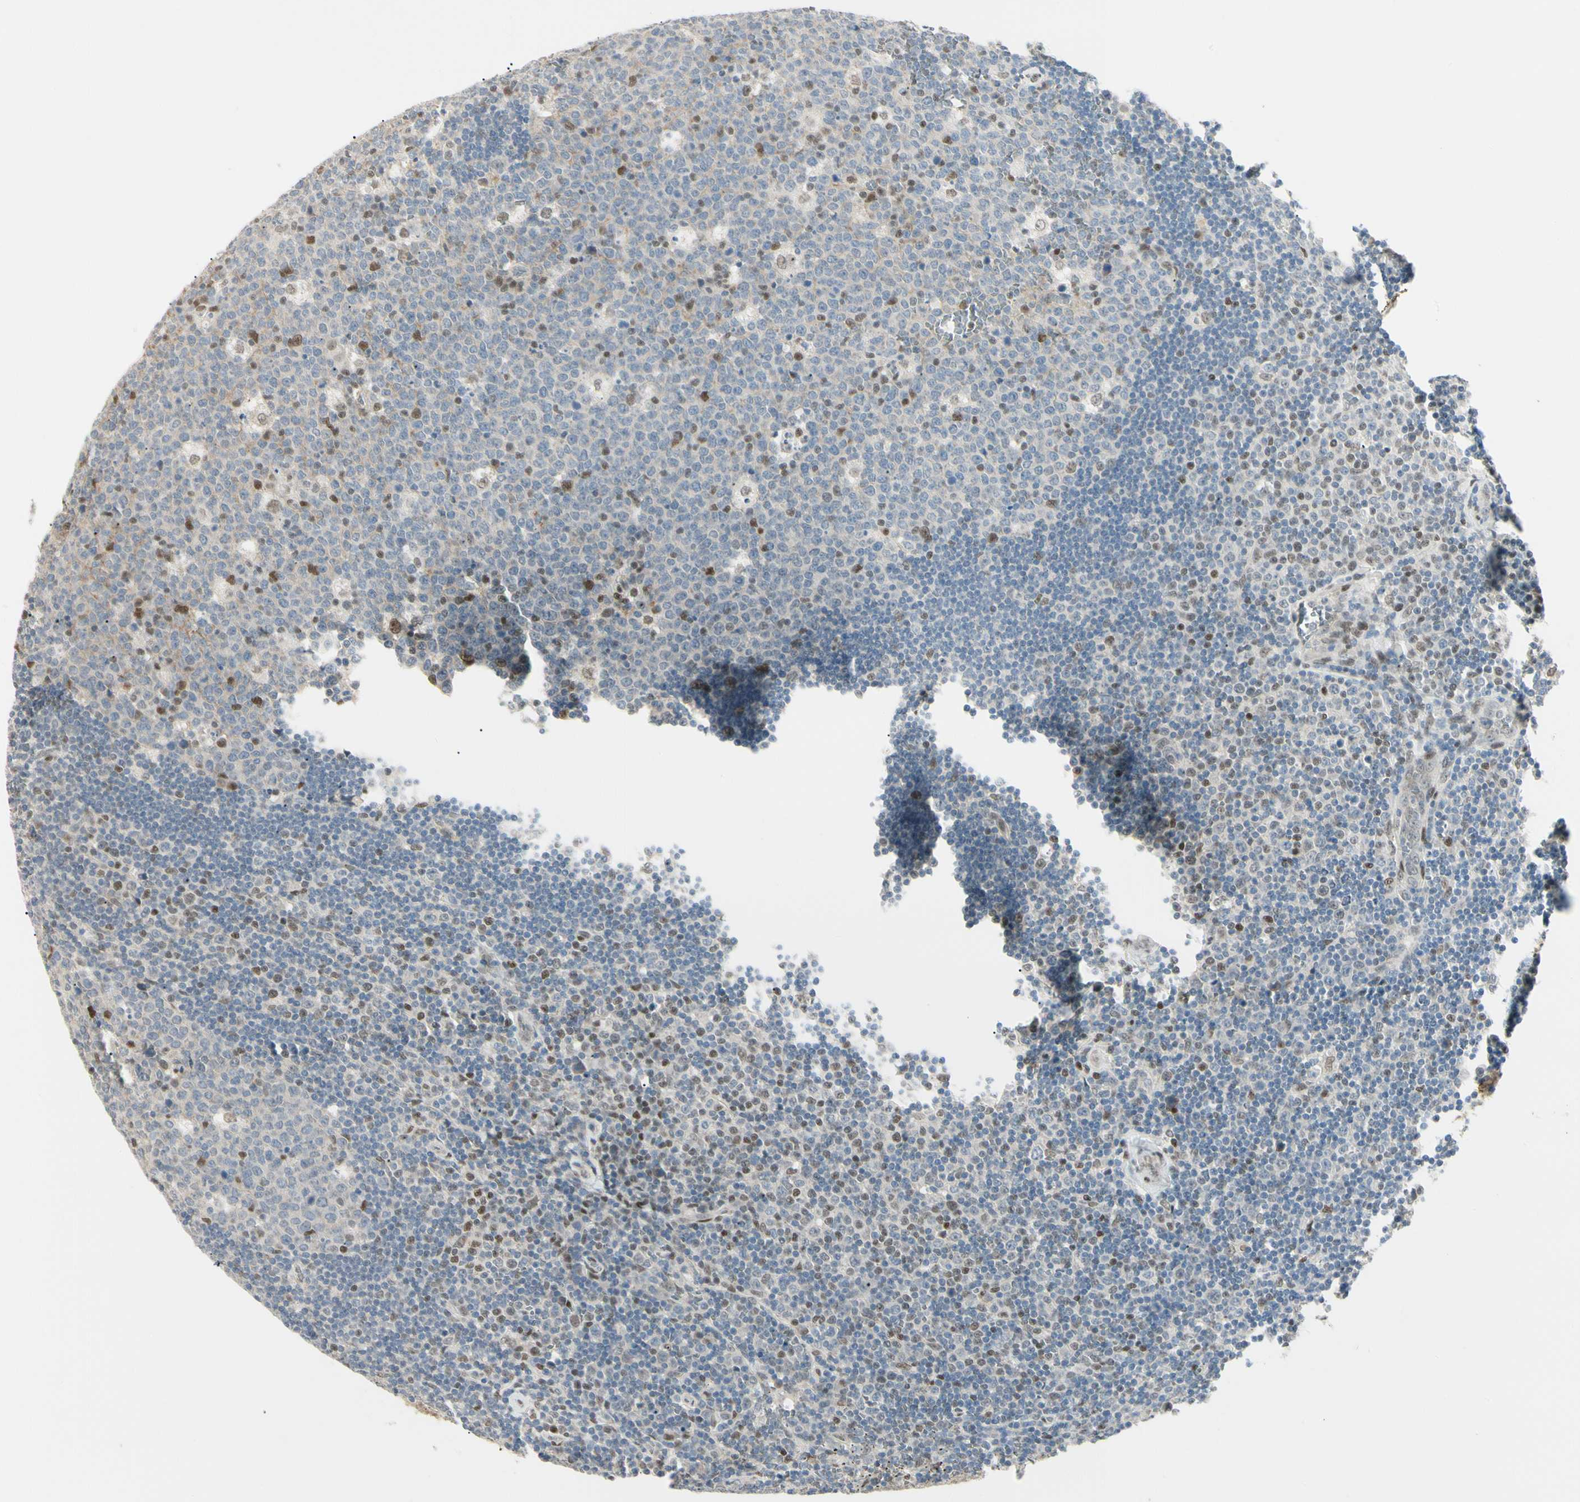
{"staining": {"intensity": "moderate", "quantity": "<25%", "location": "nuclear"}, "tissue": "lymph node", "cell_type": "Germinal center cells", "image_type": "normal", "snomed": [{"axis": "morphology", "description": "Normal tissue, NOS"}, {"axis": "topography", "description": "Lymph node"}, {"axis": "topography", "description": "Salivary gland"}], "caption": "Unremarkable lymph node displays moderate nuclear positivity in about <25% of germinal center cells, visualized by immunohistochemistry.", "gene": "ATXN1", "patient": {"sex": "male", "age": 8}}